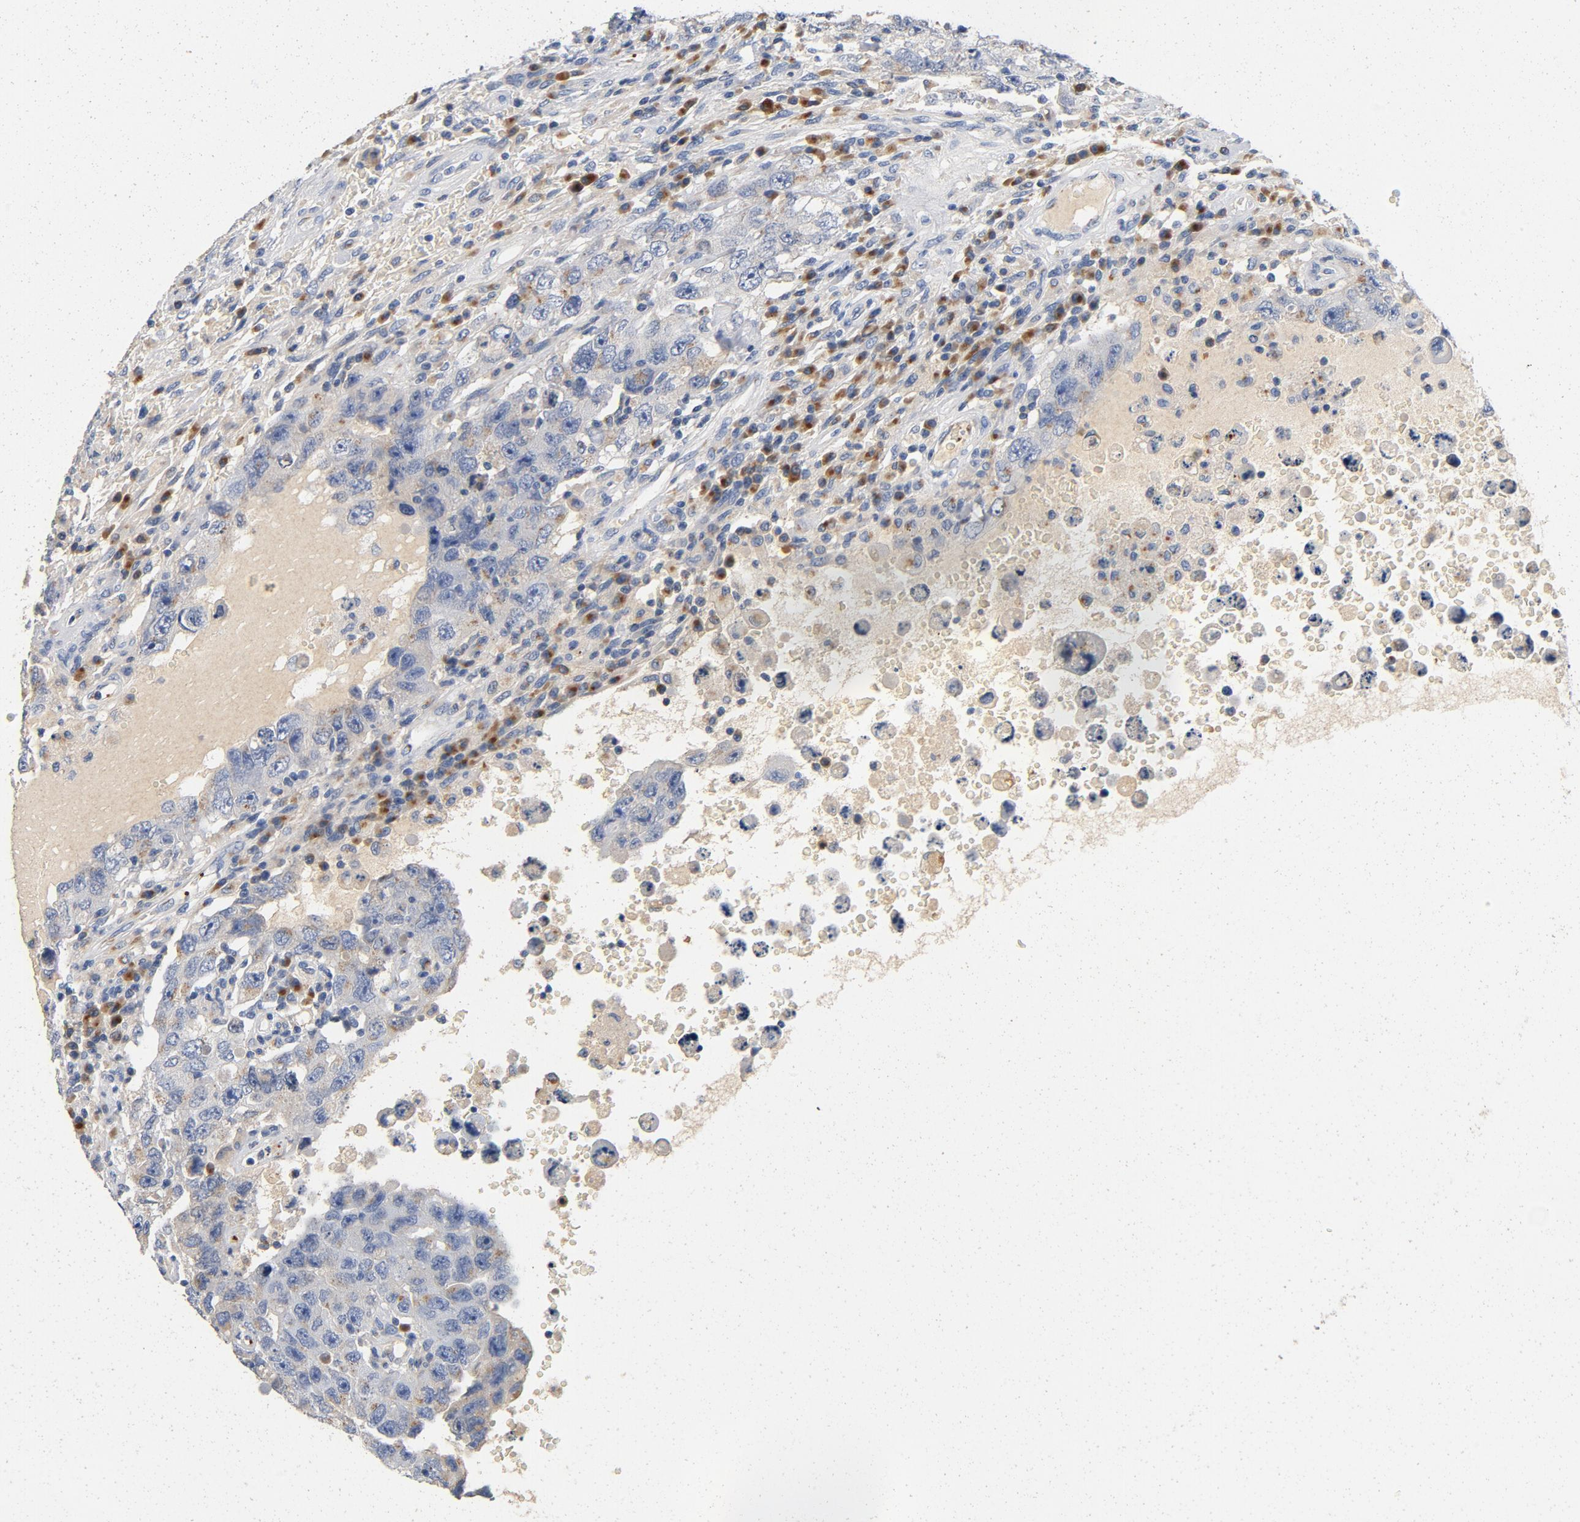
{"staining": {"intensity": "negative", "quantity": "none", "location": "none"}, "tissue": "testis cancer", "cell_type": "Tumor cells", "image_type": "cancer", "snomed": [{"axis": "morphology", "description": "Carcinoma, Embryonal, NOS"}, {"axis": "topography", "description": "Testis"}], "caption": "Immunohistochemistry of embryonal carcinoma (testis) reveals no expression in tumor cells. (Brightfield microscopy of DAB (3,3'-diaminobenzidine) immunohistochemistry at high magnification).", "gene": "LMAN2", "patient": {"sex": "male", "age": 26}}